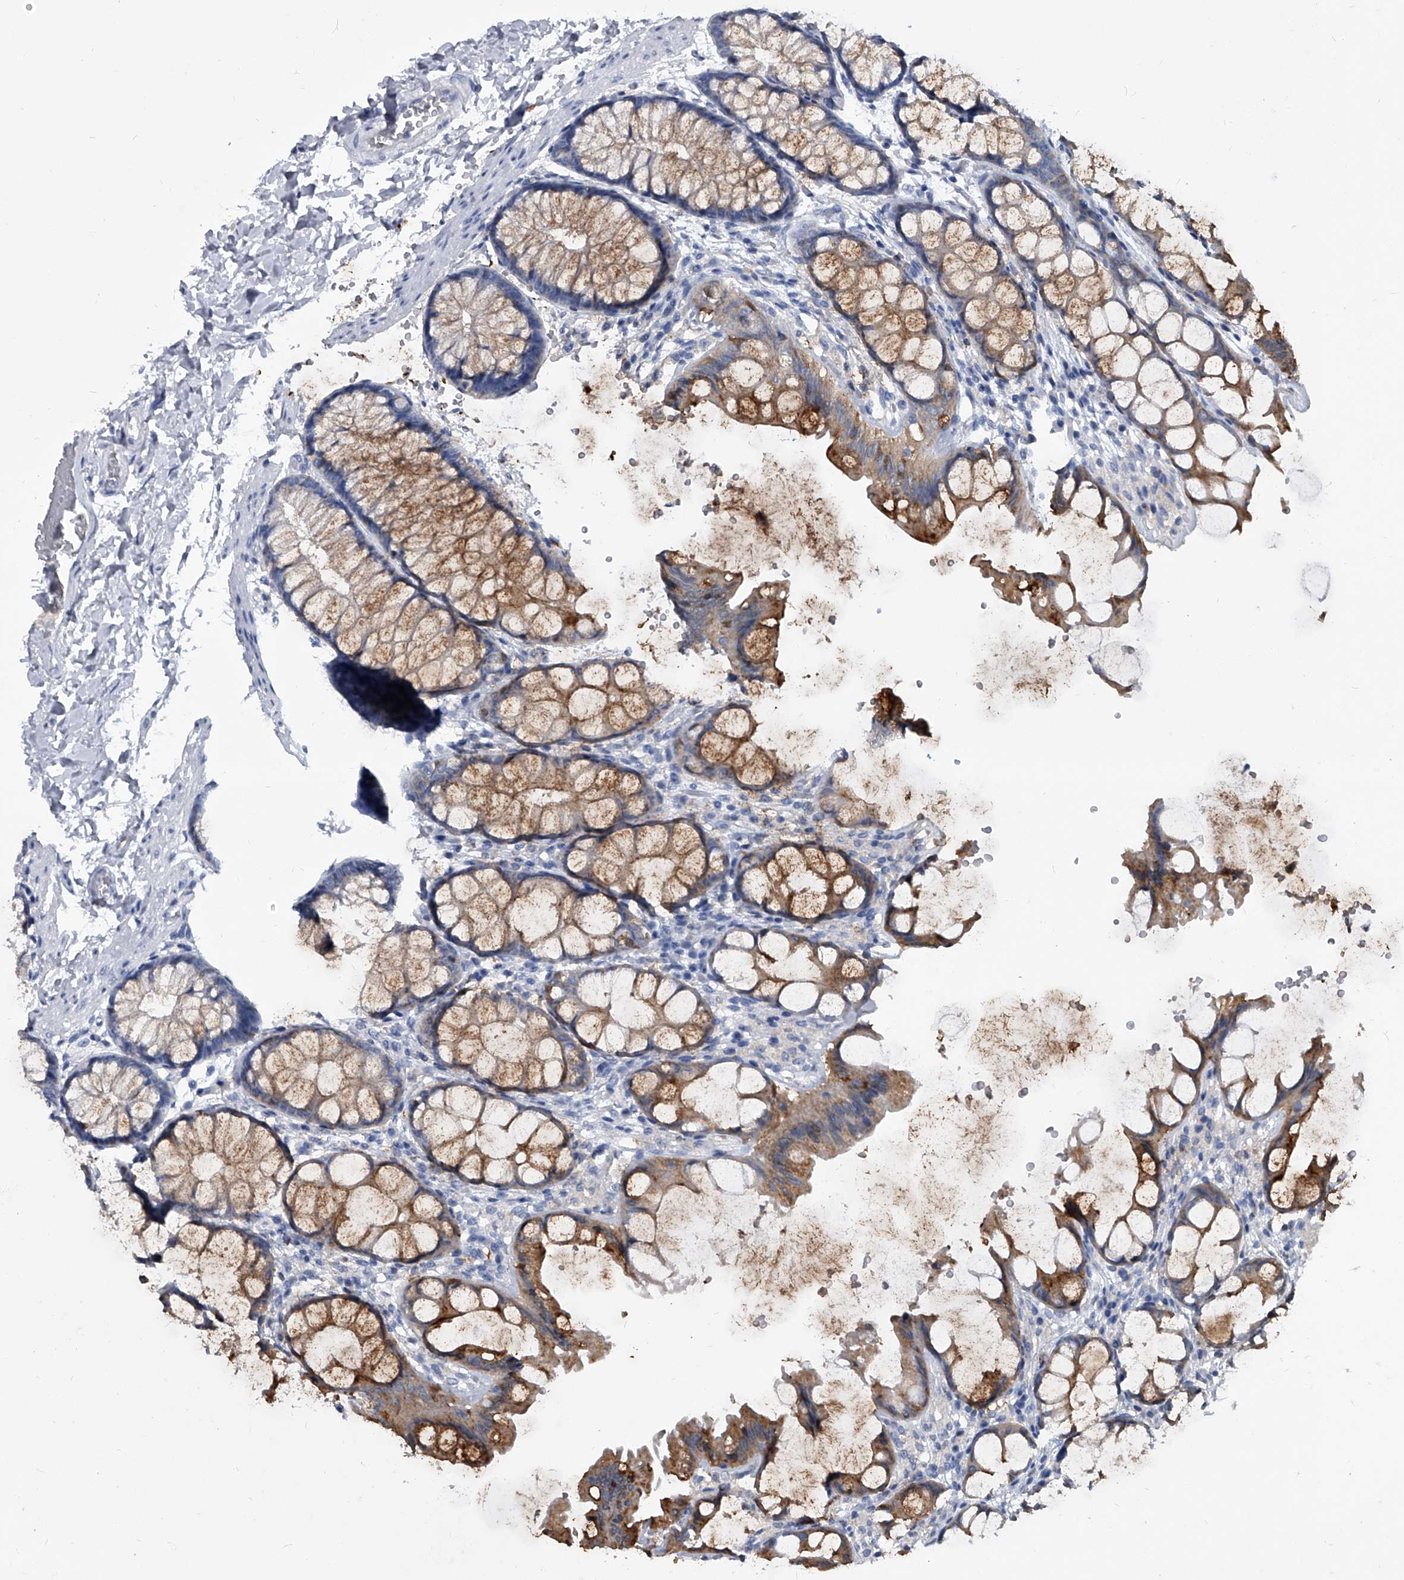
{"staining": {"intensity": "negative", "quantity": "none", "location": "none"}, "tissue": "colon", "cell_type": "Endothelial cells", "image_type": "normal", "snomed": [{"axis": "morphology", "description": "Normal tissue, NOS"}, {"axis": "topography", "description": "Colon"}], "caption": "Protein analysis of normal colon displays no significant positivity in endothelial cells. (DAB (3,3'-diaminobenzidine) immunohistochemistry visualized using brightfield microscopy, high magnification).", "gene": "BCAS1", "patient": {"sex": "male", "age": 47}}